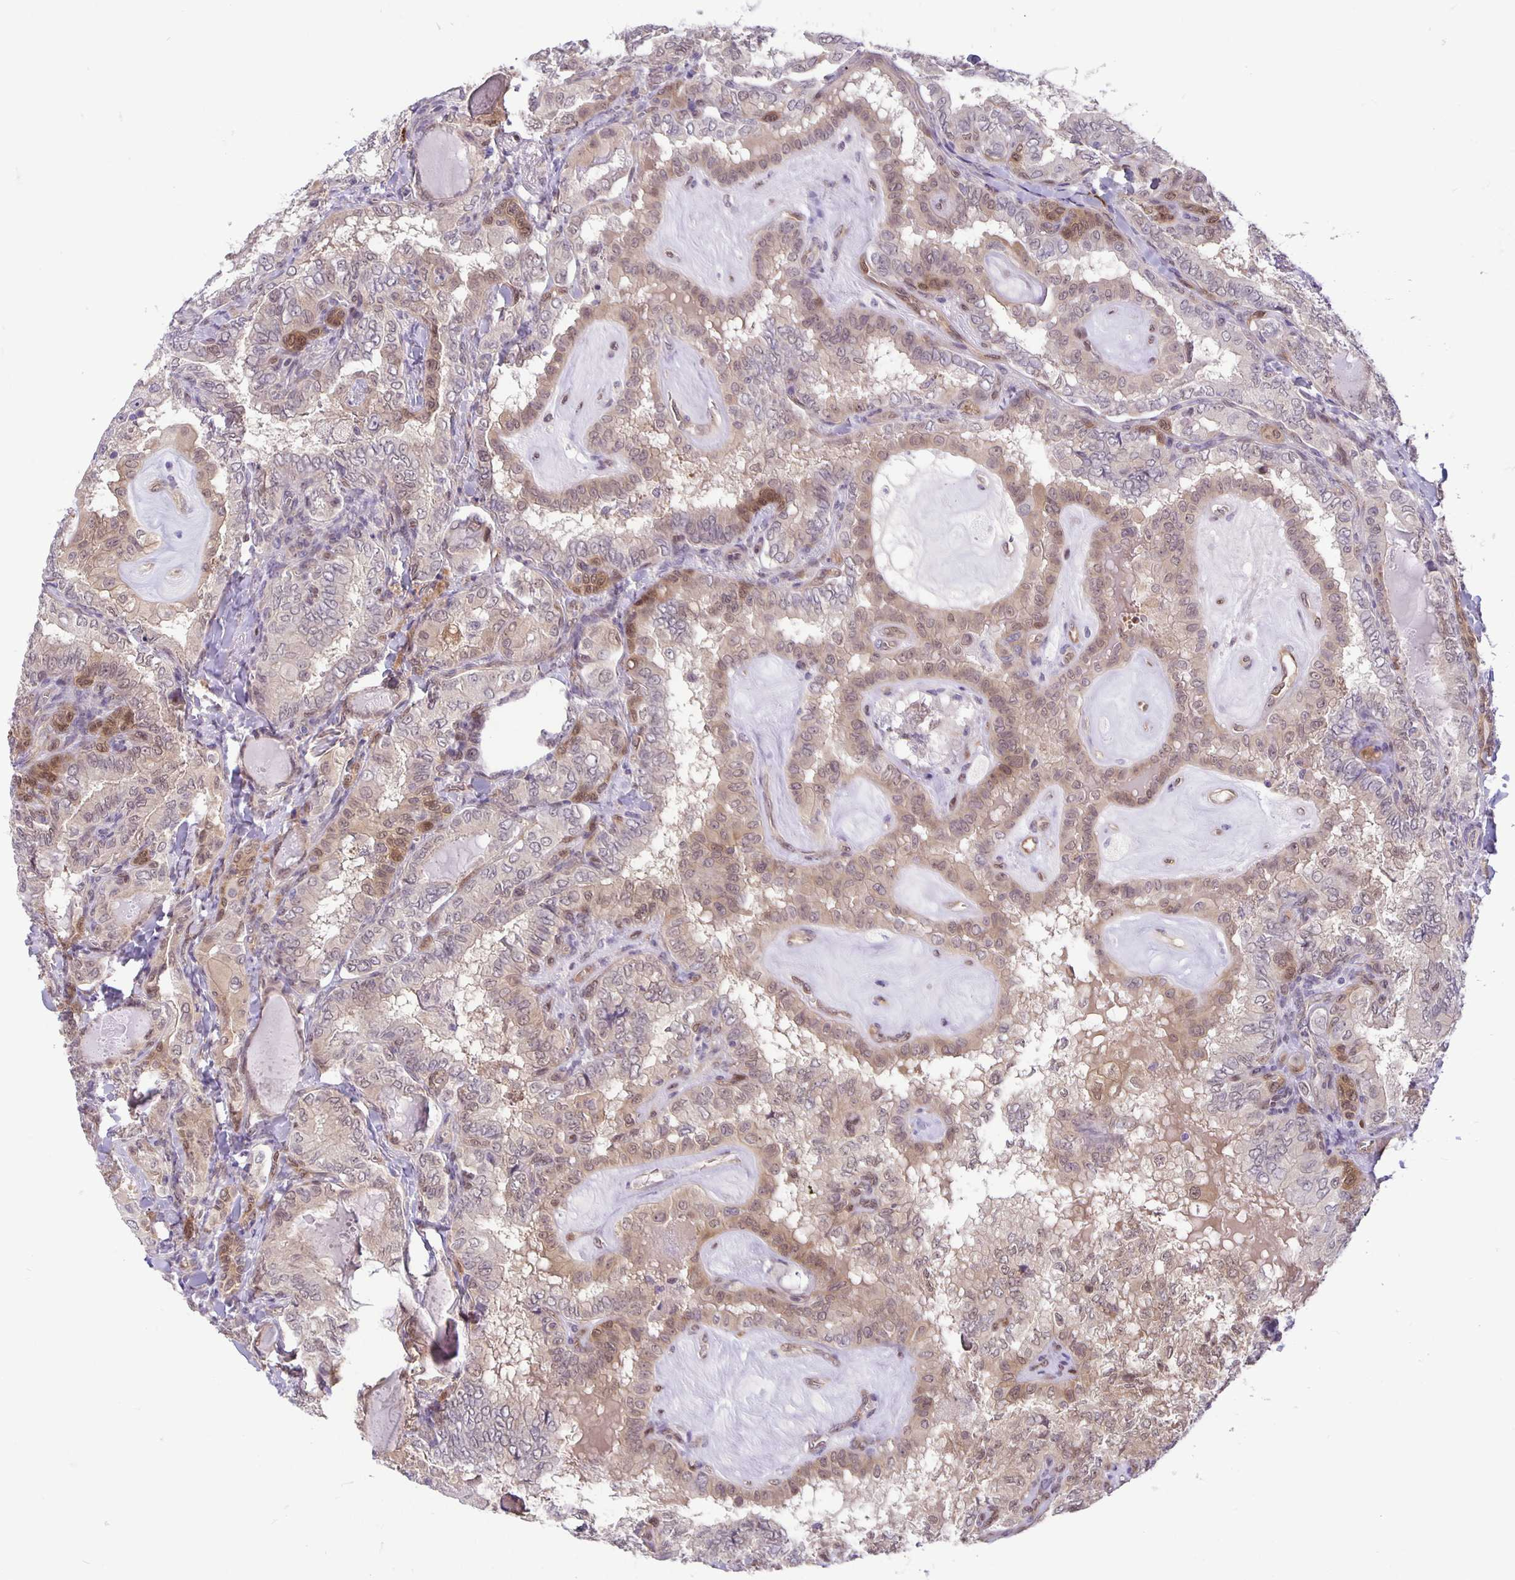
{"staining": {"intensity": "weak", "quantity": "25%-75%", "location": "cytoplasmic/membranous"}, "tissue": "thyroid cancer", "cell_type": "Tumor cells", "image_type": "cancer", "snomed": [{"axis": "morphology", "description": "Papillary adenocarcinoma, NOS"}, {"axis": "topography", "description": "Thyroid gland"}], "caption": "Tumor cells demonstrate low levels of weak cytoplasmic/membranous staining in approximately 25%-75% of cells in papillary adenocarcinoma (thyroid).", "gene": "TAX1BP3", "patient": {"sex": "female", "age": 75}}